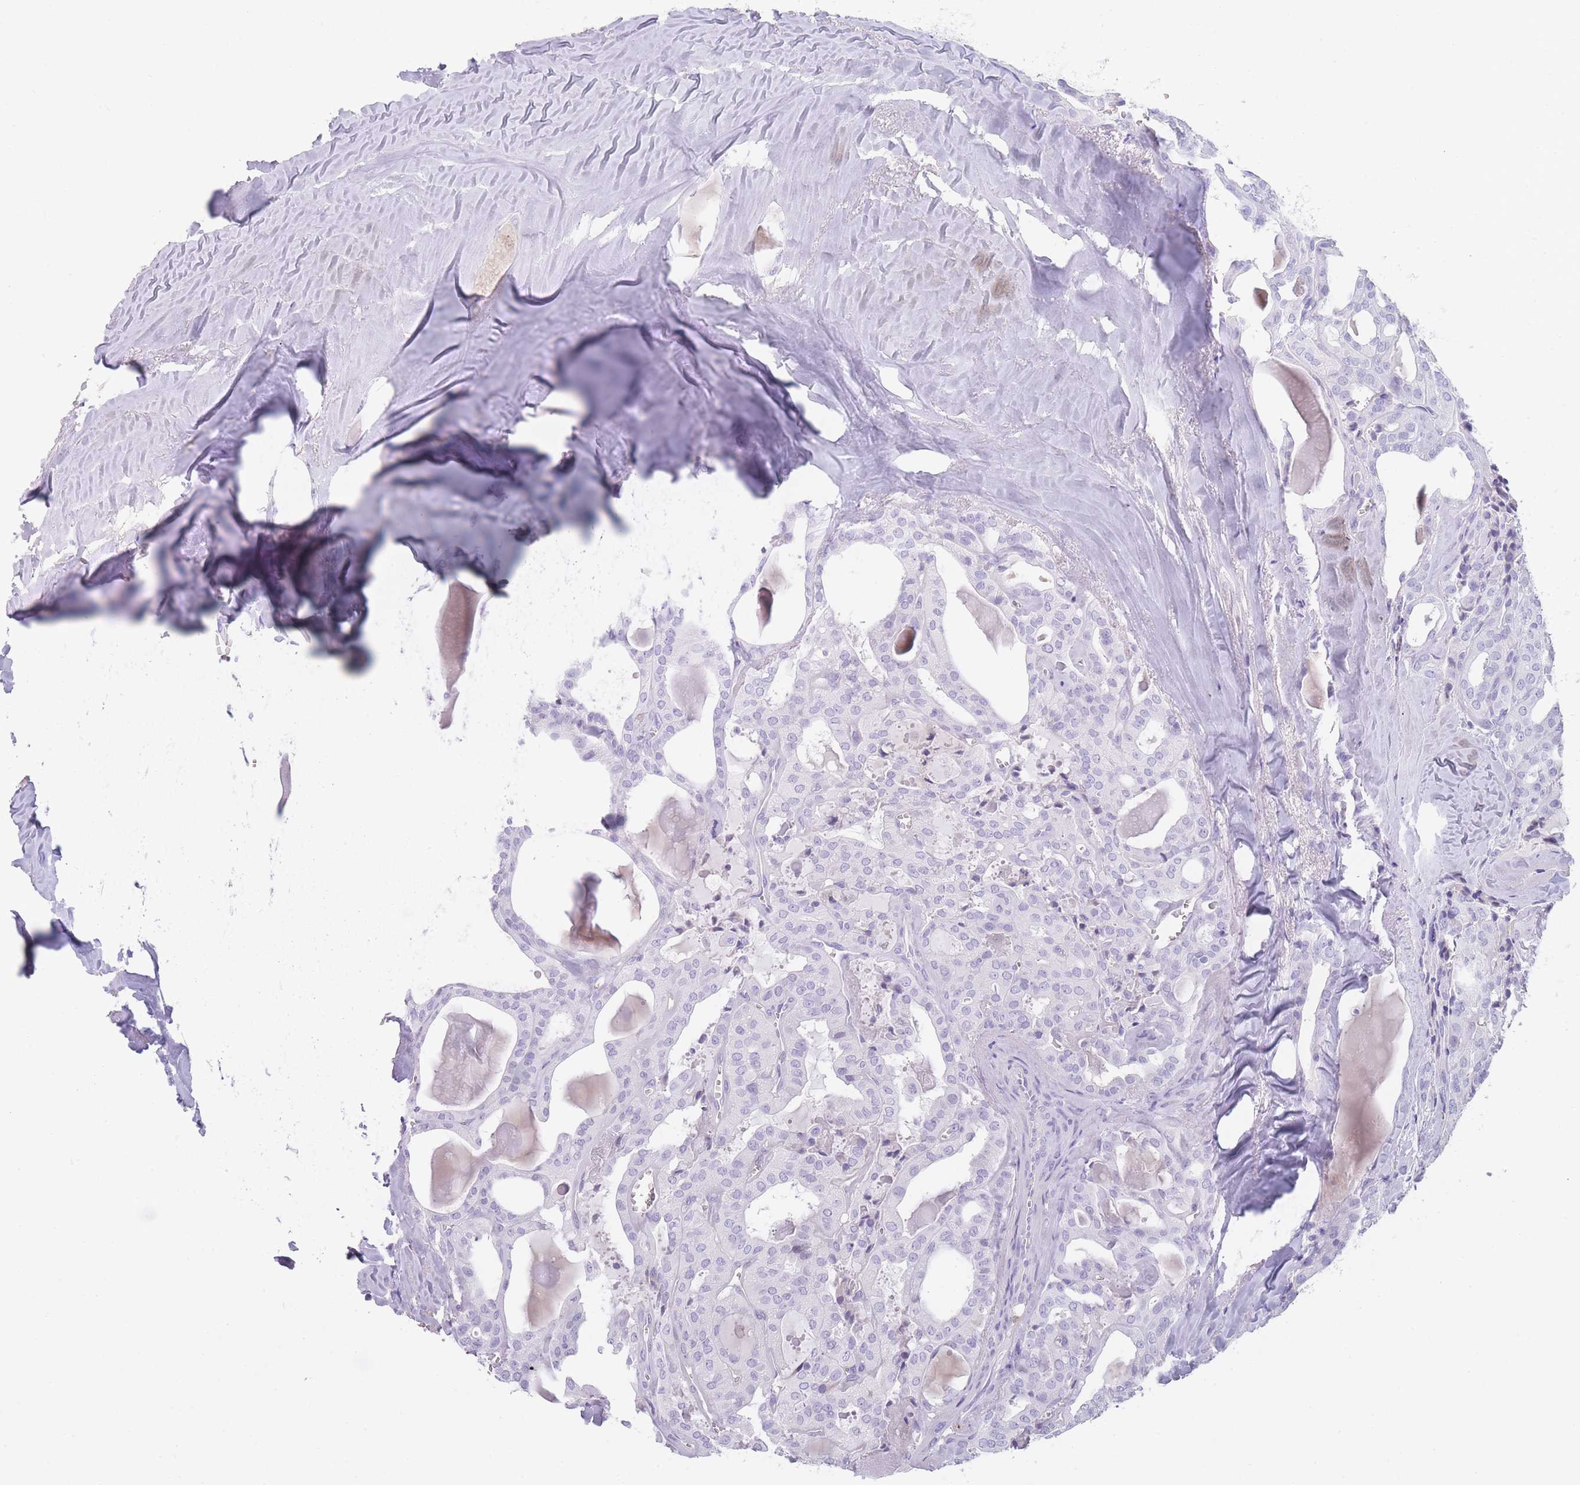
{"staining": {"intensity": "negative", "quantity": "none", "location": "none"}, "tissue": "thyroid cancer", "cell_type": "Tumor cells", "image_type": "cancer", "snomed": [{"axis": "morphology", "description": "Papillary adenocarcinoma, NOS"}, {"axis": "topography", "description": "Thyroid gland"}], "caption": "A histopathology image of human papillary adenocarcinoma (thyroid) is negative for staining in tumor cells.", "gene": "CR1L", "patient": {"sex": "male", "age": 52}}